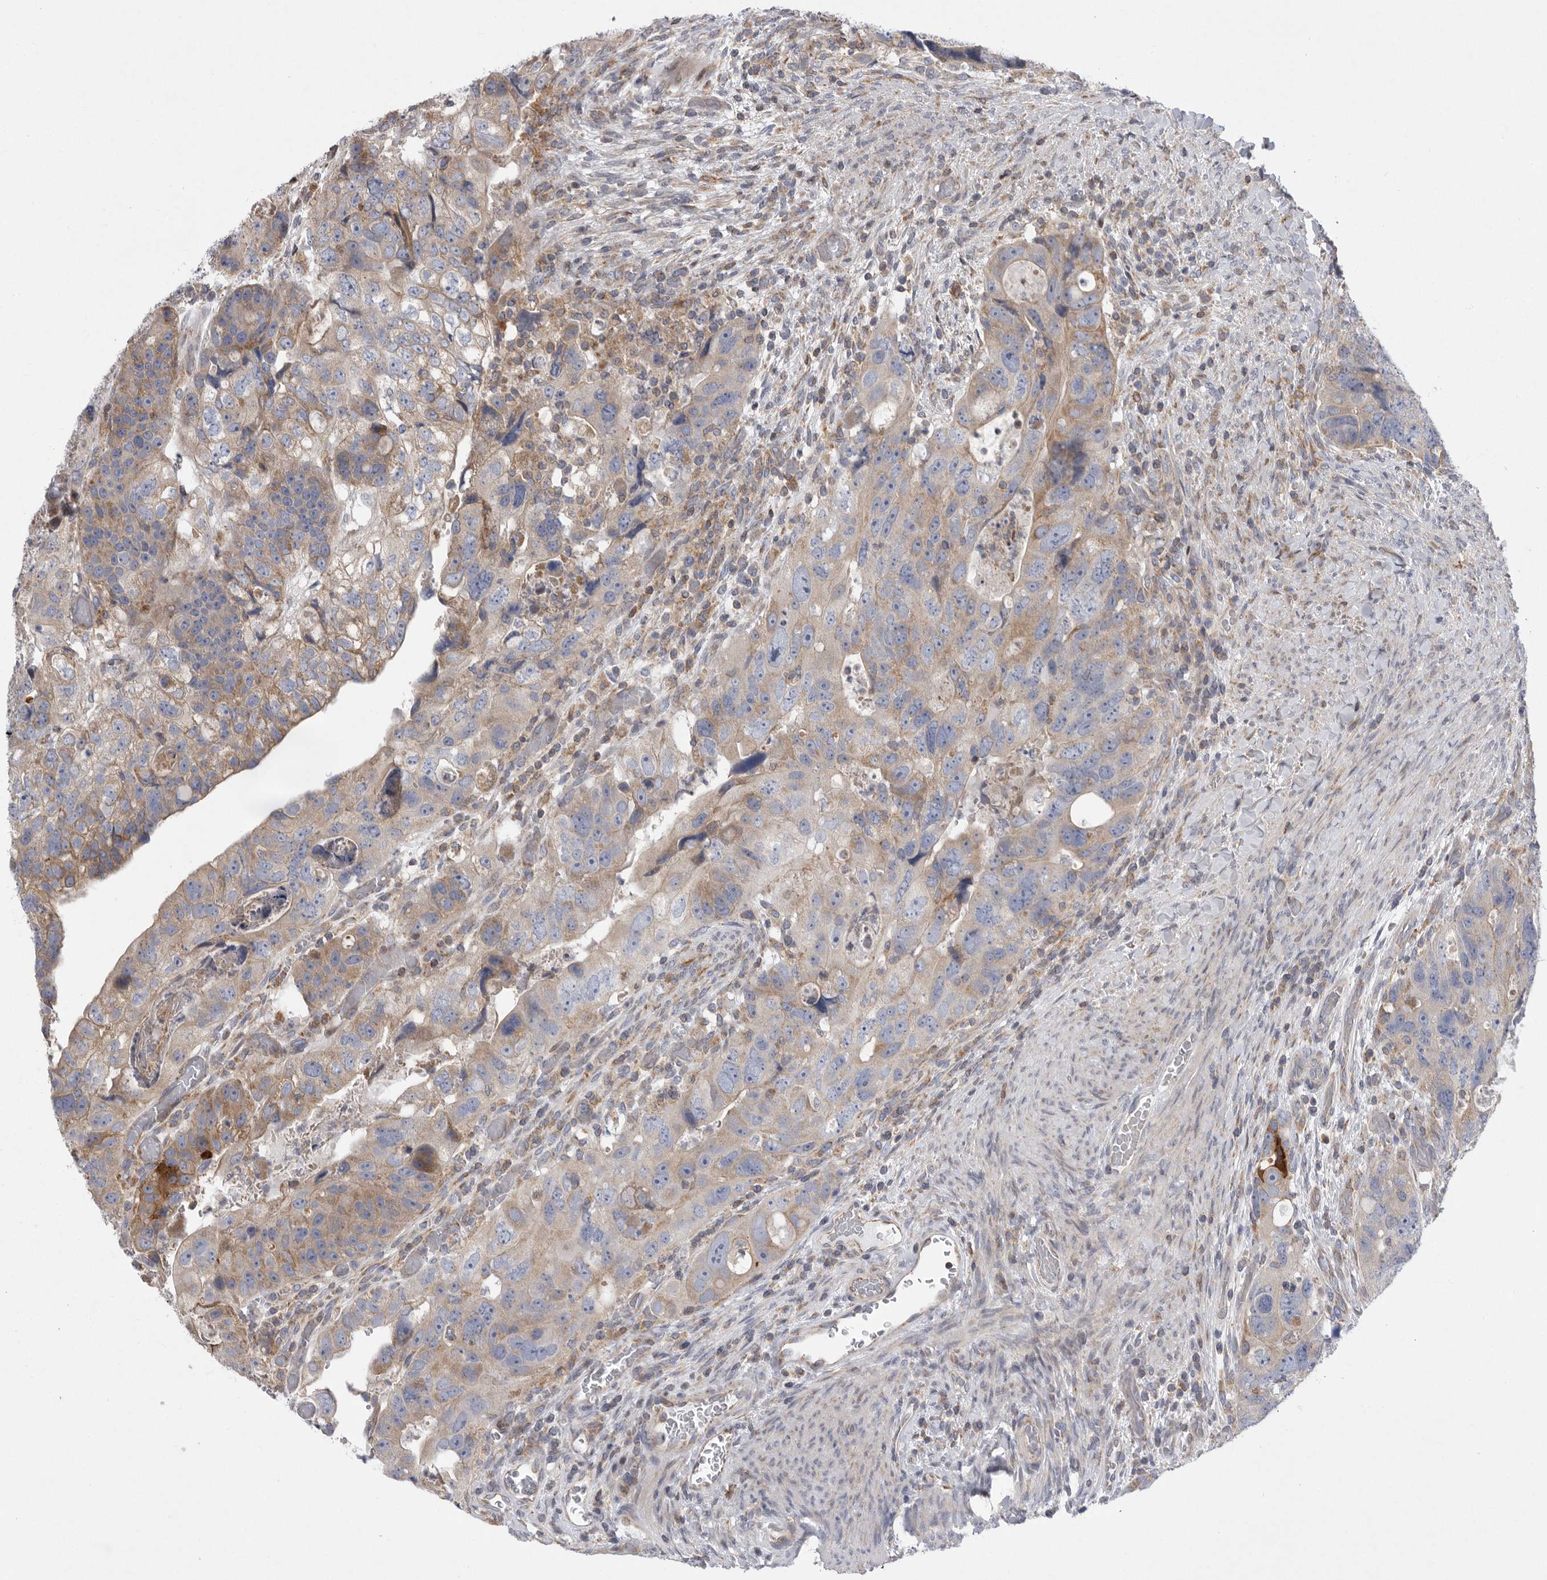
{"staining": {"intensity": "weak", "quantity": "25%-75%", "location": "cytoplasmic/membranous"}, "tissue": "colorectal cancer", "cell_type": "Tumor cells", "image_type": "cancer", "snomed": [{"axis": "morphology", "description": "Adenocarcinoma, NOS"}, {"axis": "topography", "description": "Rectum"}], "caption": "This is an image of IHC staining of colorectal cancer, which shows weak staining in the cytoplasmic/membranous of tumor cells.", "gene": "MPZL1", "patient": {"sex": "male", "age": 59}}